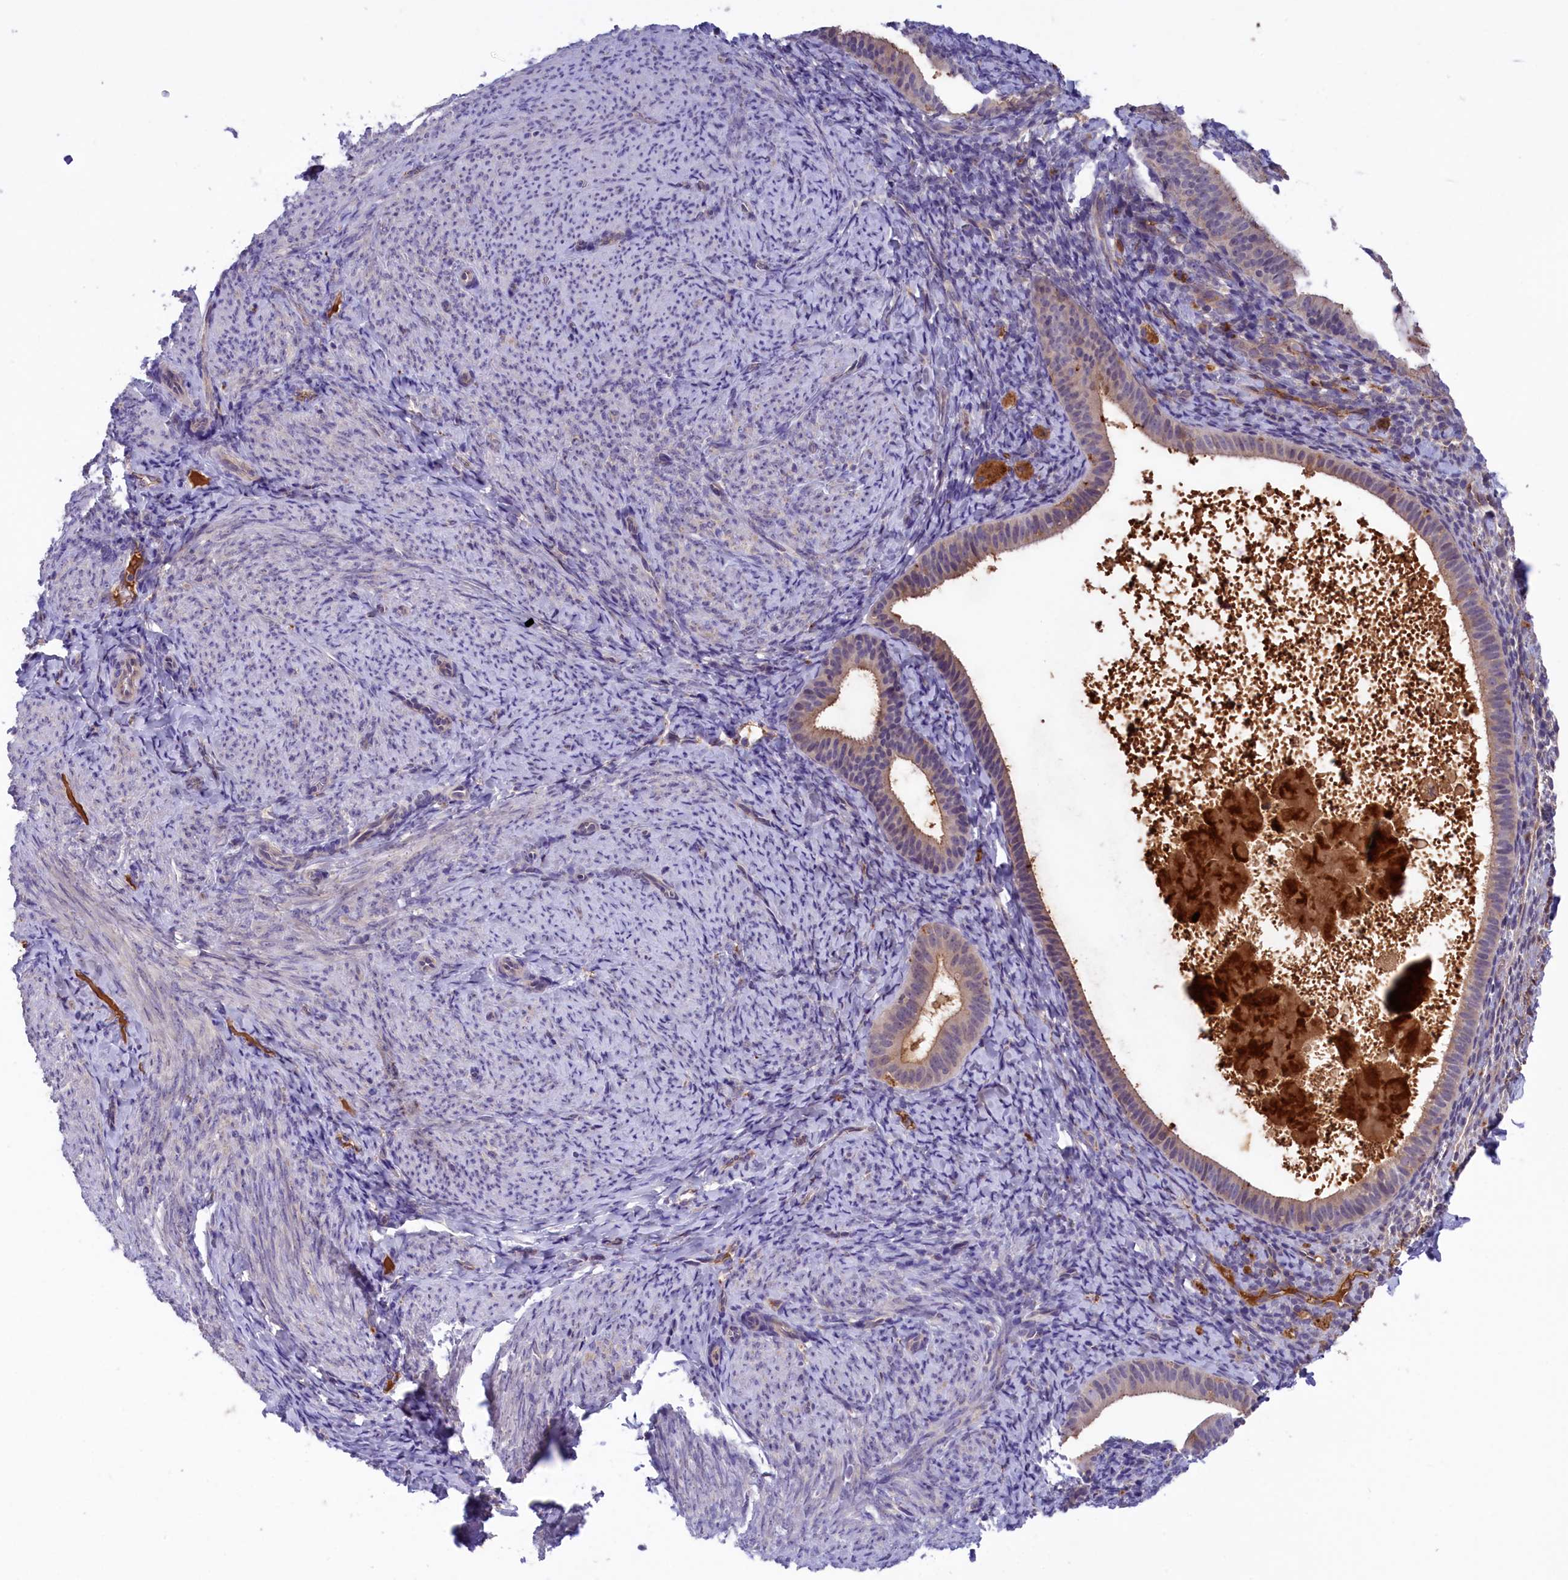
{"staining": {"intensity": "negative", "quantity": "none", "location": "none"}, "tissue": "endometrium", "cell_type": "Cells in endometrial stroma", "image_type": "normal", "snomed": [{"axis": "morphology", "description": "Normal tissue, NOS"}, {"axis": "topography", "description": "Endometrium"}], "caption": "Immunohistochemistry photomicrograph of normal human endometrium stained for a protein (brown), which demonstrates no positivity in cells in endometrial stroma.", "gene": "STYX", "patient": {"sex": "female", "age": 65}}